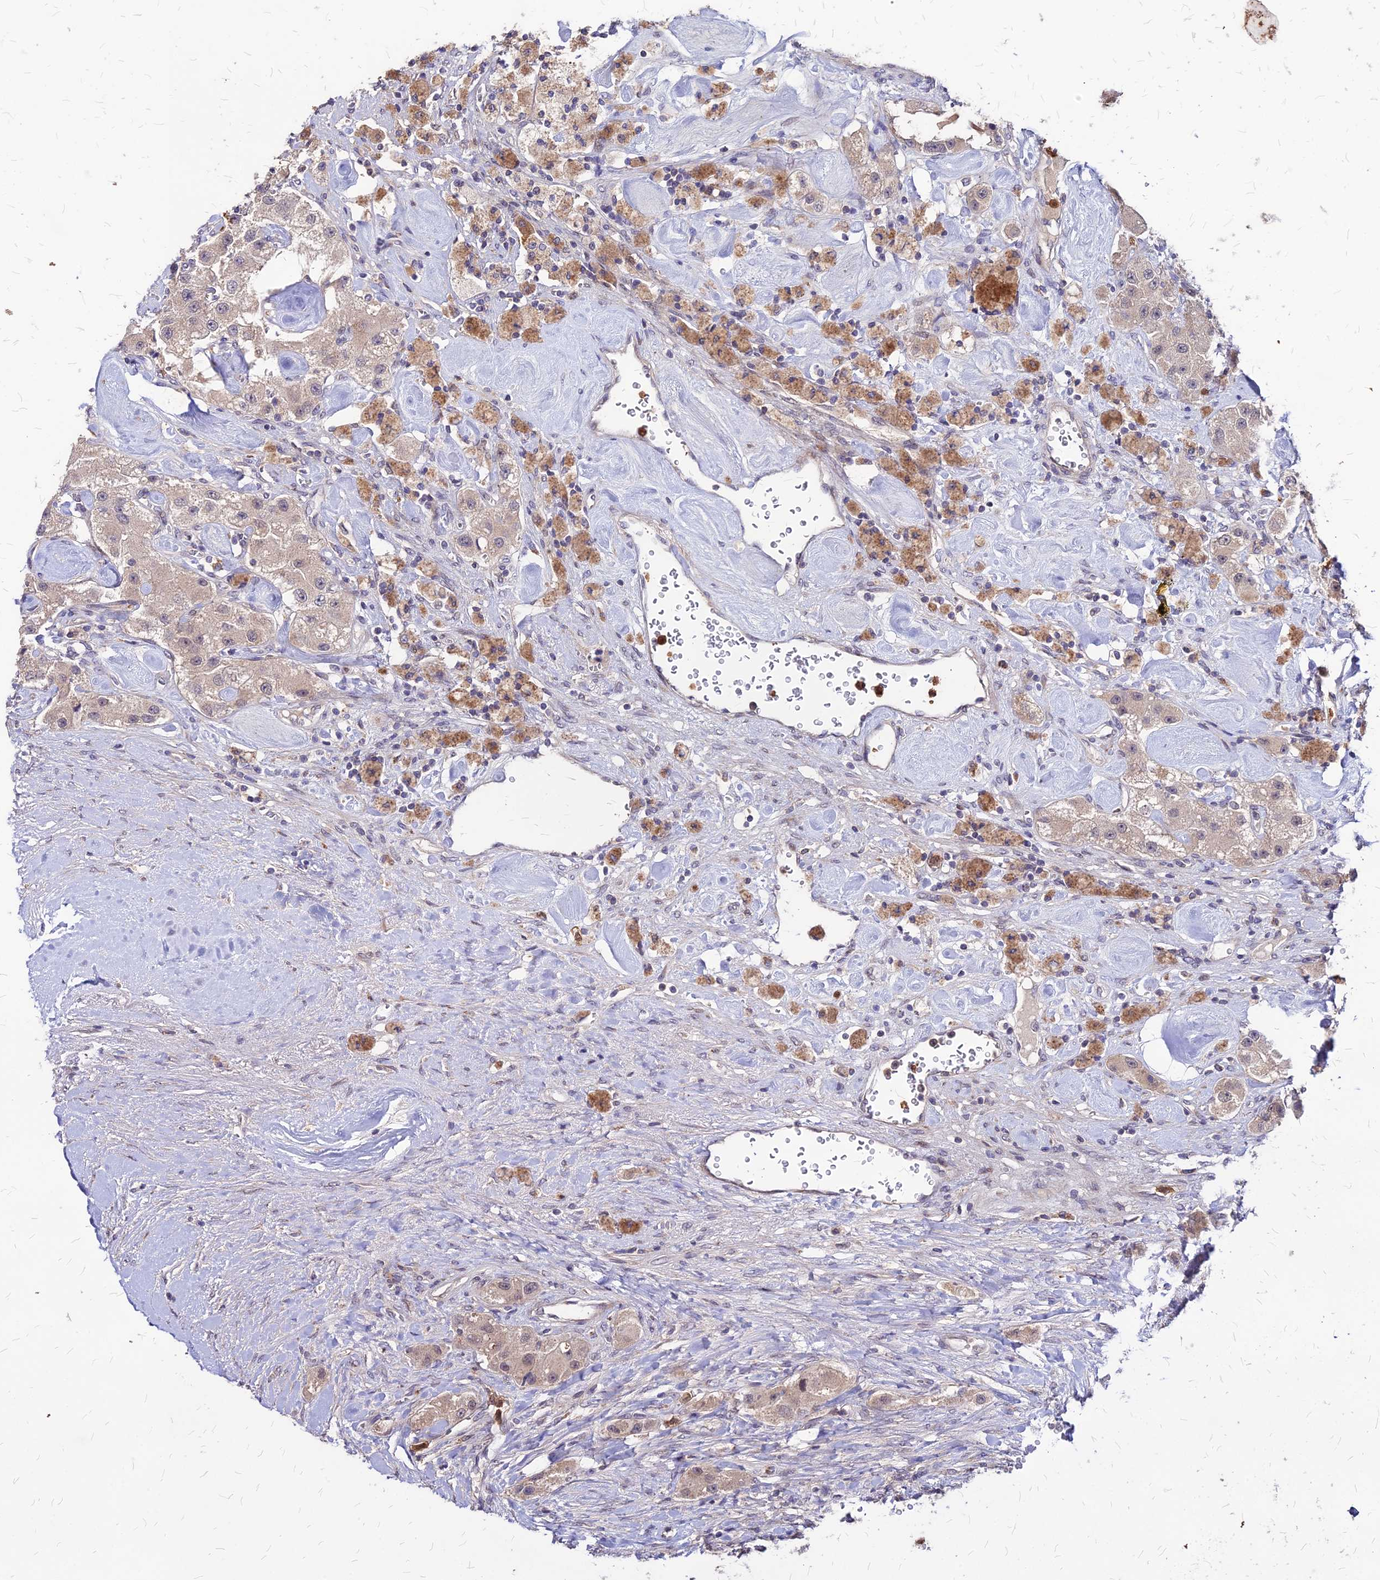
{"staining": {"intensity": "weak", "quantity": "<25%", "location": "cytoplasmic/membranous"}, "tissue": "carcinoid", "cell_type": "Tumor cells", "image_type": "cancer", "snomed": [{"axis": "morphology", "description": "Carcinoid, malignant, NOS"}, {"axis": "topography", "description": "Pancreas"}], "caption": "Carcinoid was stained to show a protein in brown. There is no significant staining in tumor cells. The staining is performed using DAB brown chromogen with nuclei counter-stained in using hematoxylin.", "gene": "APBA3", "patient": {"sex": "male", "age": 41}}